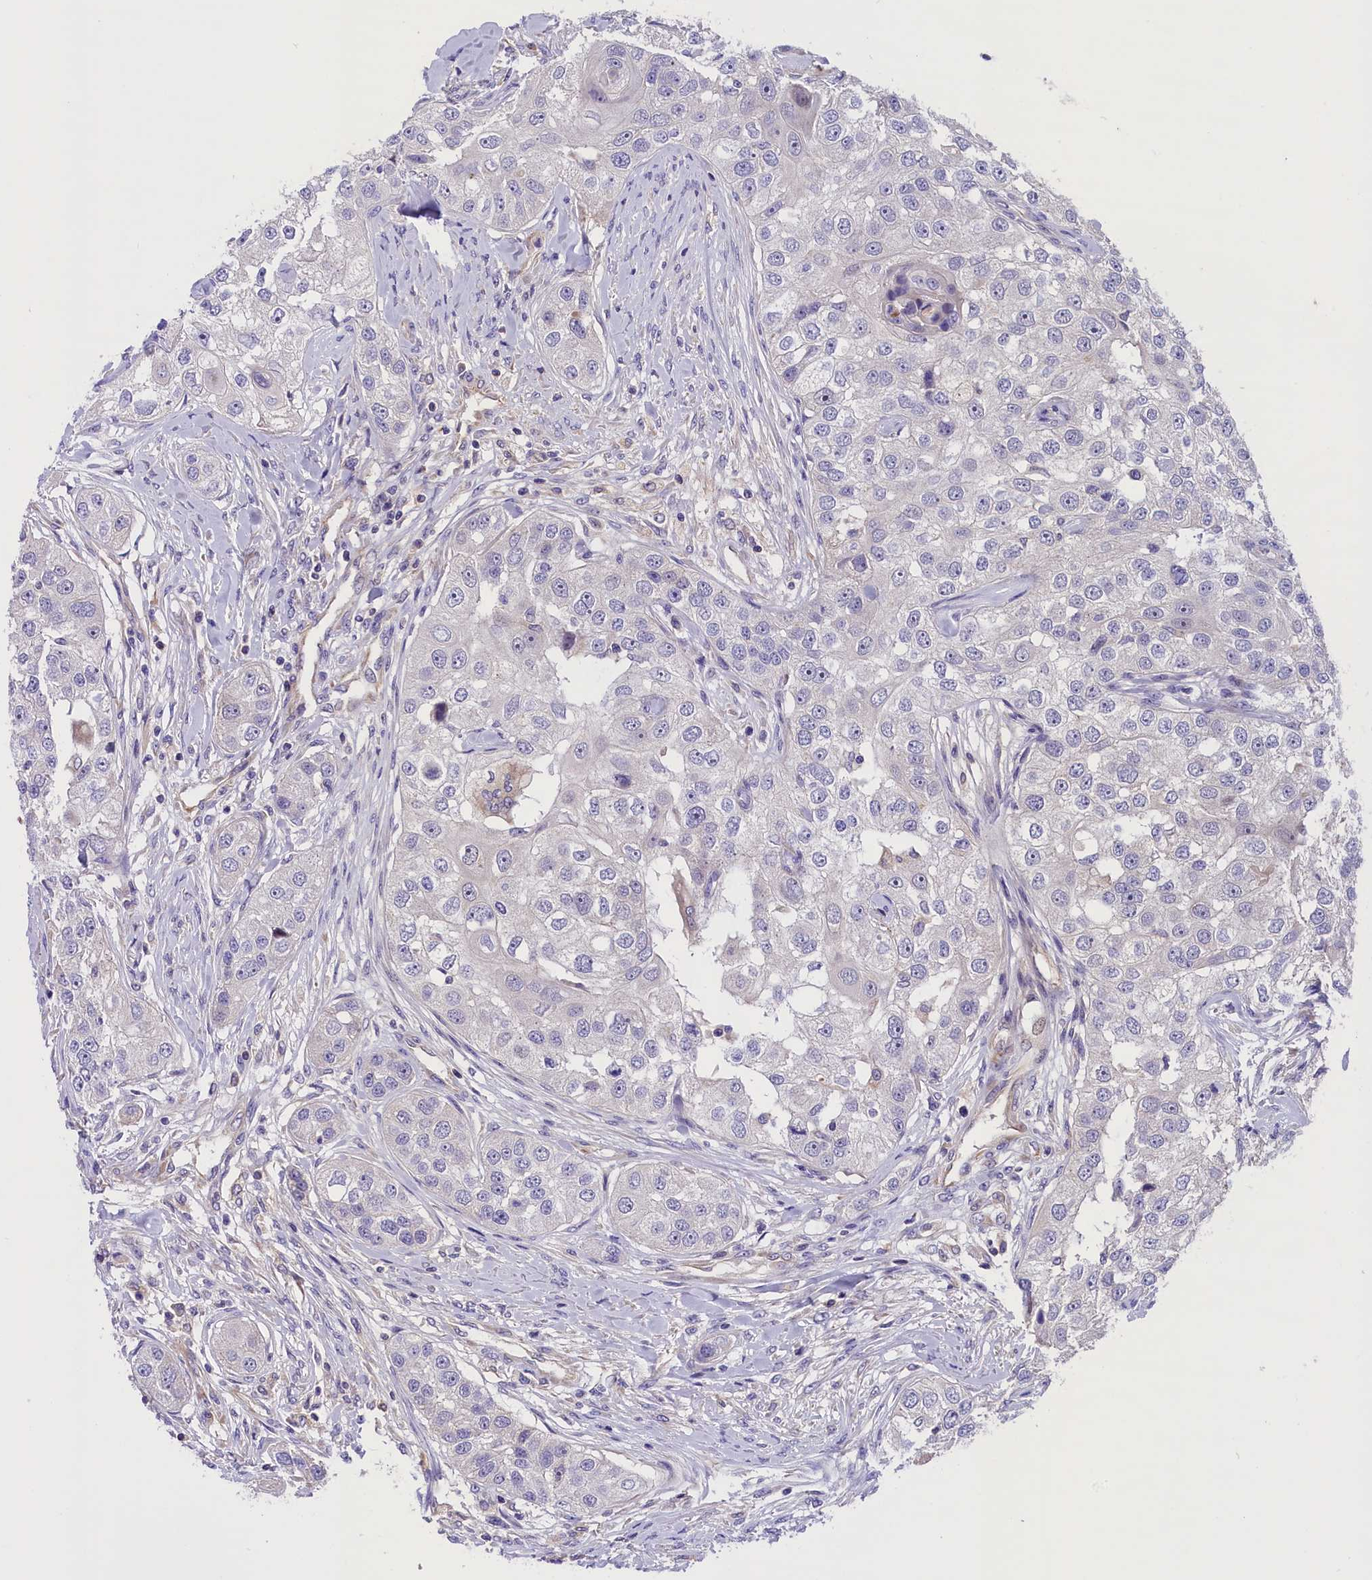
{"staining": {"intensity": "negative", "quantity": "none", "location": "none"}, "tissue": "head and neck cancer", "cell_type": "Tumor cells", "image_type": "cancer", "snomed": [{"axis": "morphology", "description": "Normal tissue, NOS"}, {"axis": "morphology", "description": "Squamous cell carcinoma, NOS"}, {"axis": "topography", "description": "Skeletal muscle"}, {"axis": "topography", "description": "Head-Neck"}], "caption": "This is a histopathology image of immunohistochemistry staining of head and neck cancer (squamous cell carcinoma), which shows no staining in tumor cells.", "gene": "CCDC32", "patient": {"sex": "male", "age": 51}}